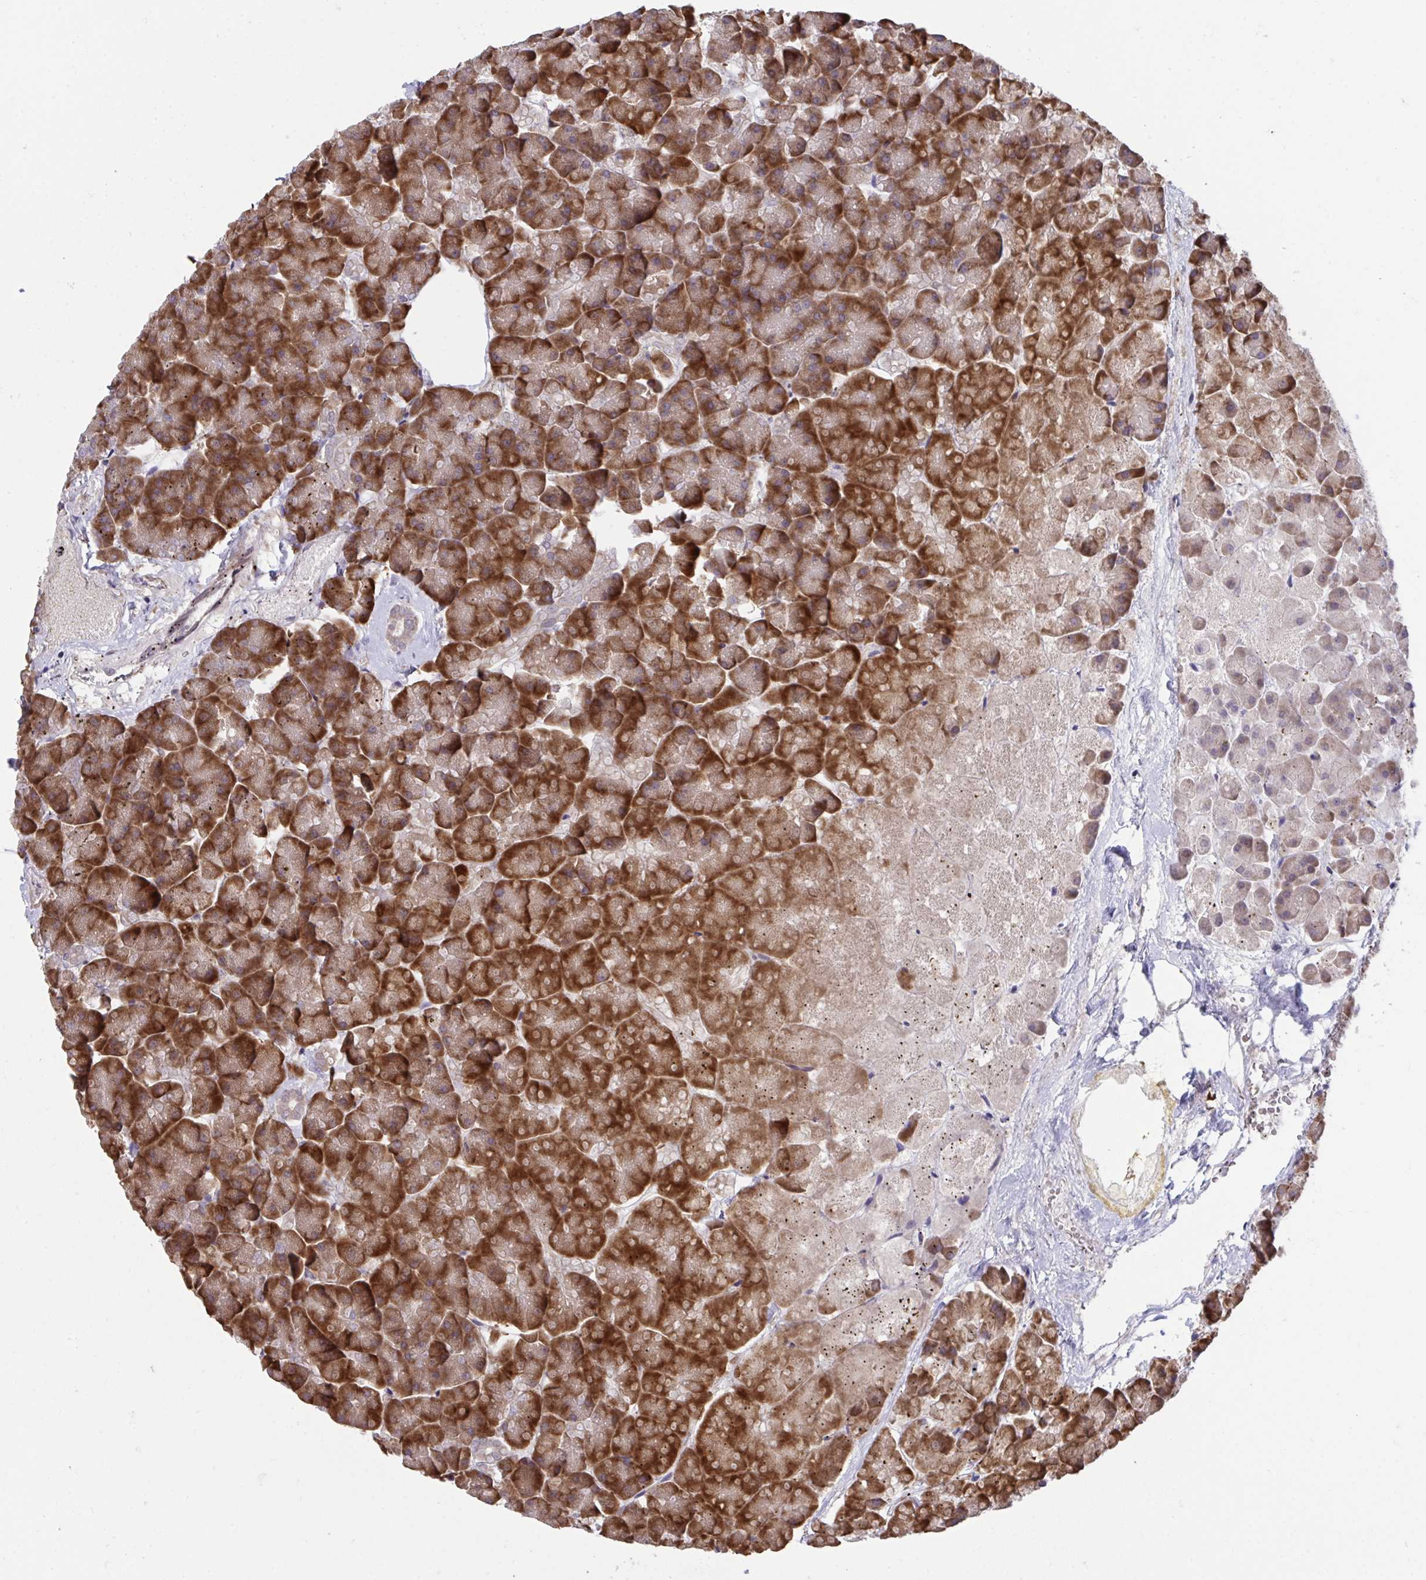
{"staining": {"intensity": "strong", "quantity": ">75%", "location": "cytoplasmic/membranous"}, "tissue": "pancreas", "cell_type": "Exocrine glandular cells", "image_type": "normal", "snomed": [{"axis": "morphology", "description": "Normal tissue, NOS"}, {"axis": "topography", "description": "Pancreas"}, {"axis": "topography", "description": "Peripheral nerve tissue"}], "caption": "Pancreas stained with IHC reveals strong cytoplasmic/membranous positivity in approximately >75% of exocrine glandular cells.", "gene": "SUSD4", "patient": {"sex": "male", "age": 54}}